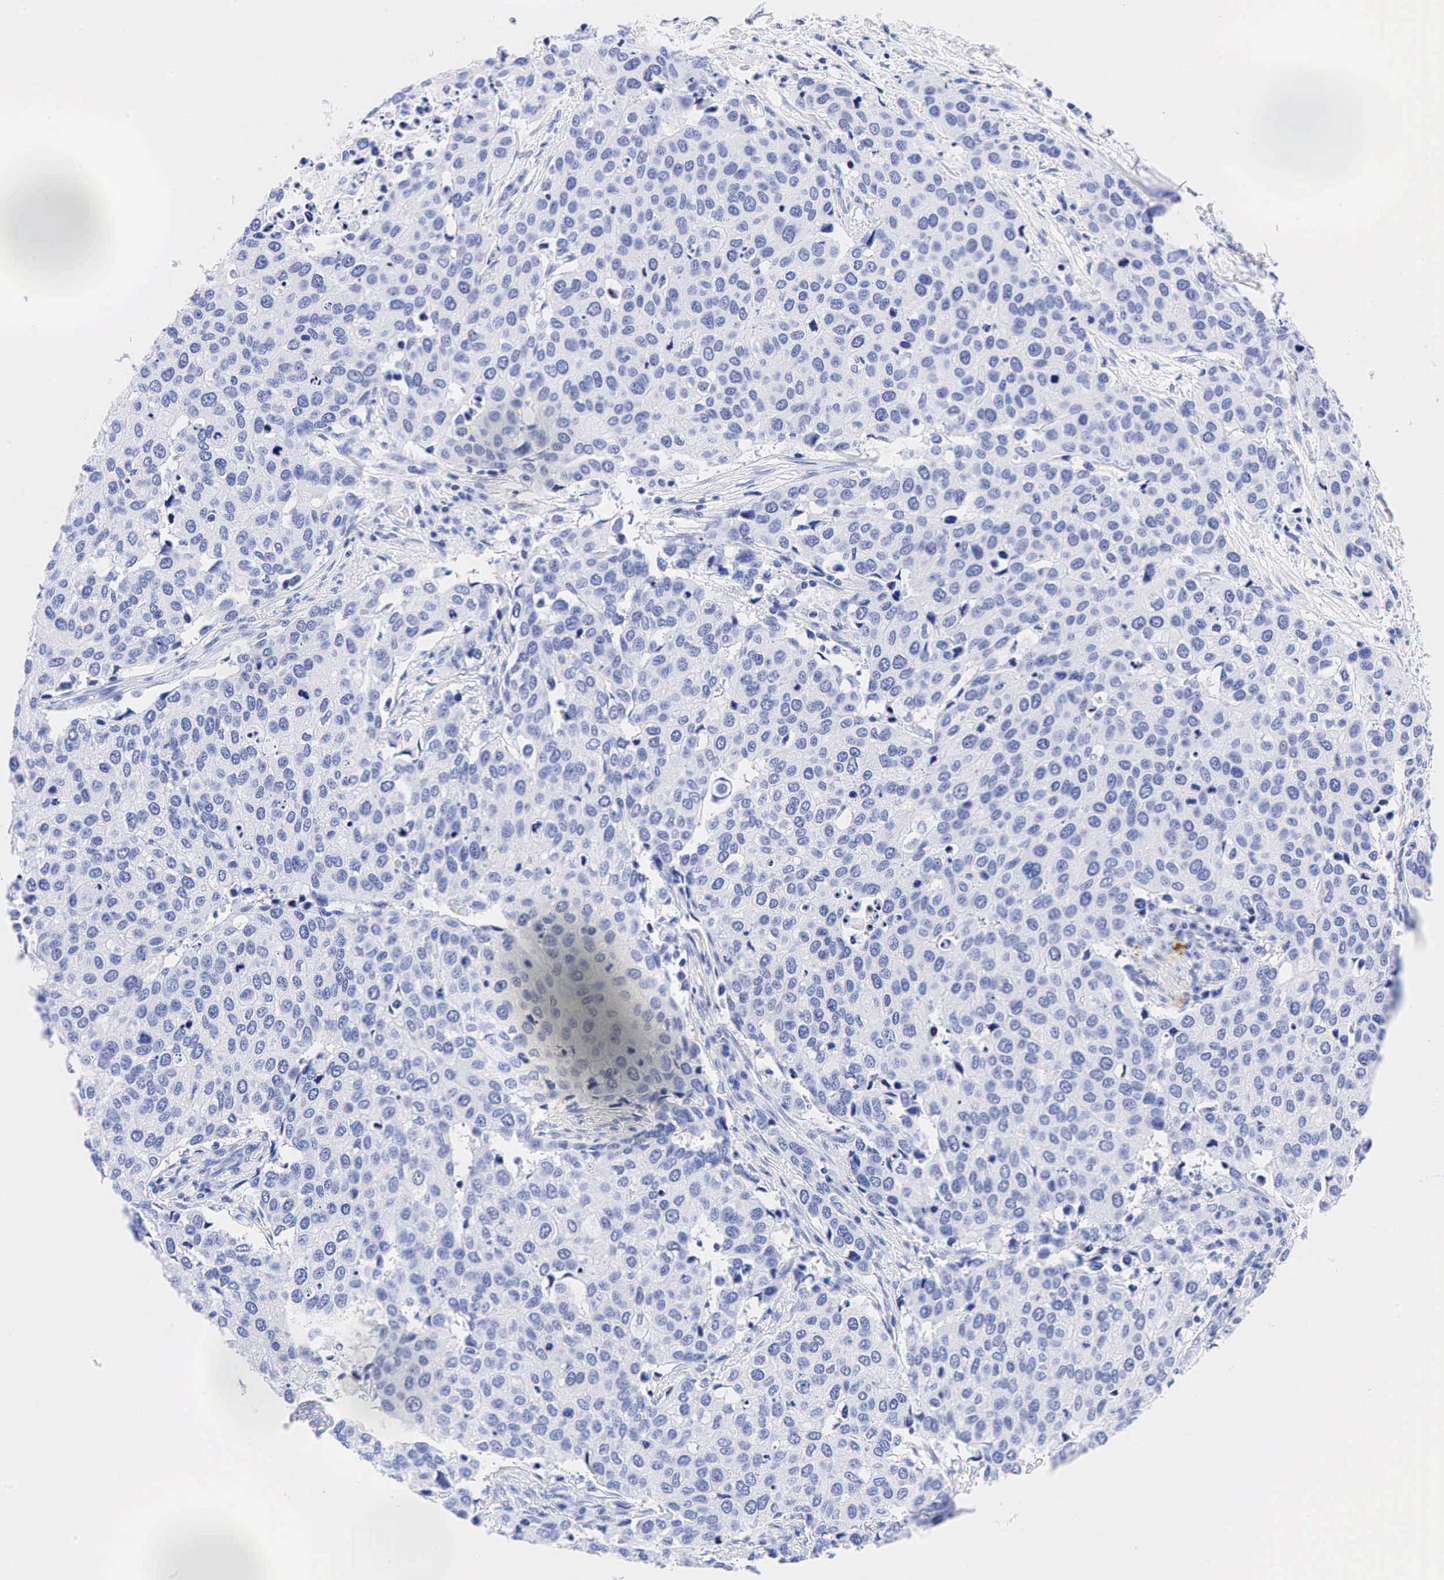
{"staining": {"intensity": "negative", "quantity": "none", "location": "none"}, "tissue": "cervical cancer", "cell_type": "Tumor cells", "image_type": "cancer", "snomed": [{"axis": "morphology", "description": "Squamous cell carcinoma, NOS"}, {"axis": "topography", "description": "Cervix"}], "caption": "Immunohistochemistry (IHC) image of human cervical cancer (squamous cell carcinoma) stained for a protein (brown), which displays no expression in tumor cells.", "gene": "CHGA", "patient": {"sex": "female", "age": 54}}